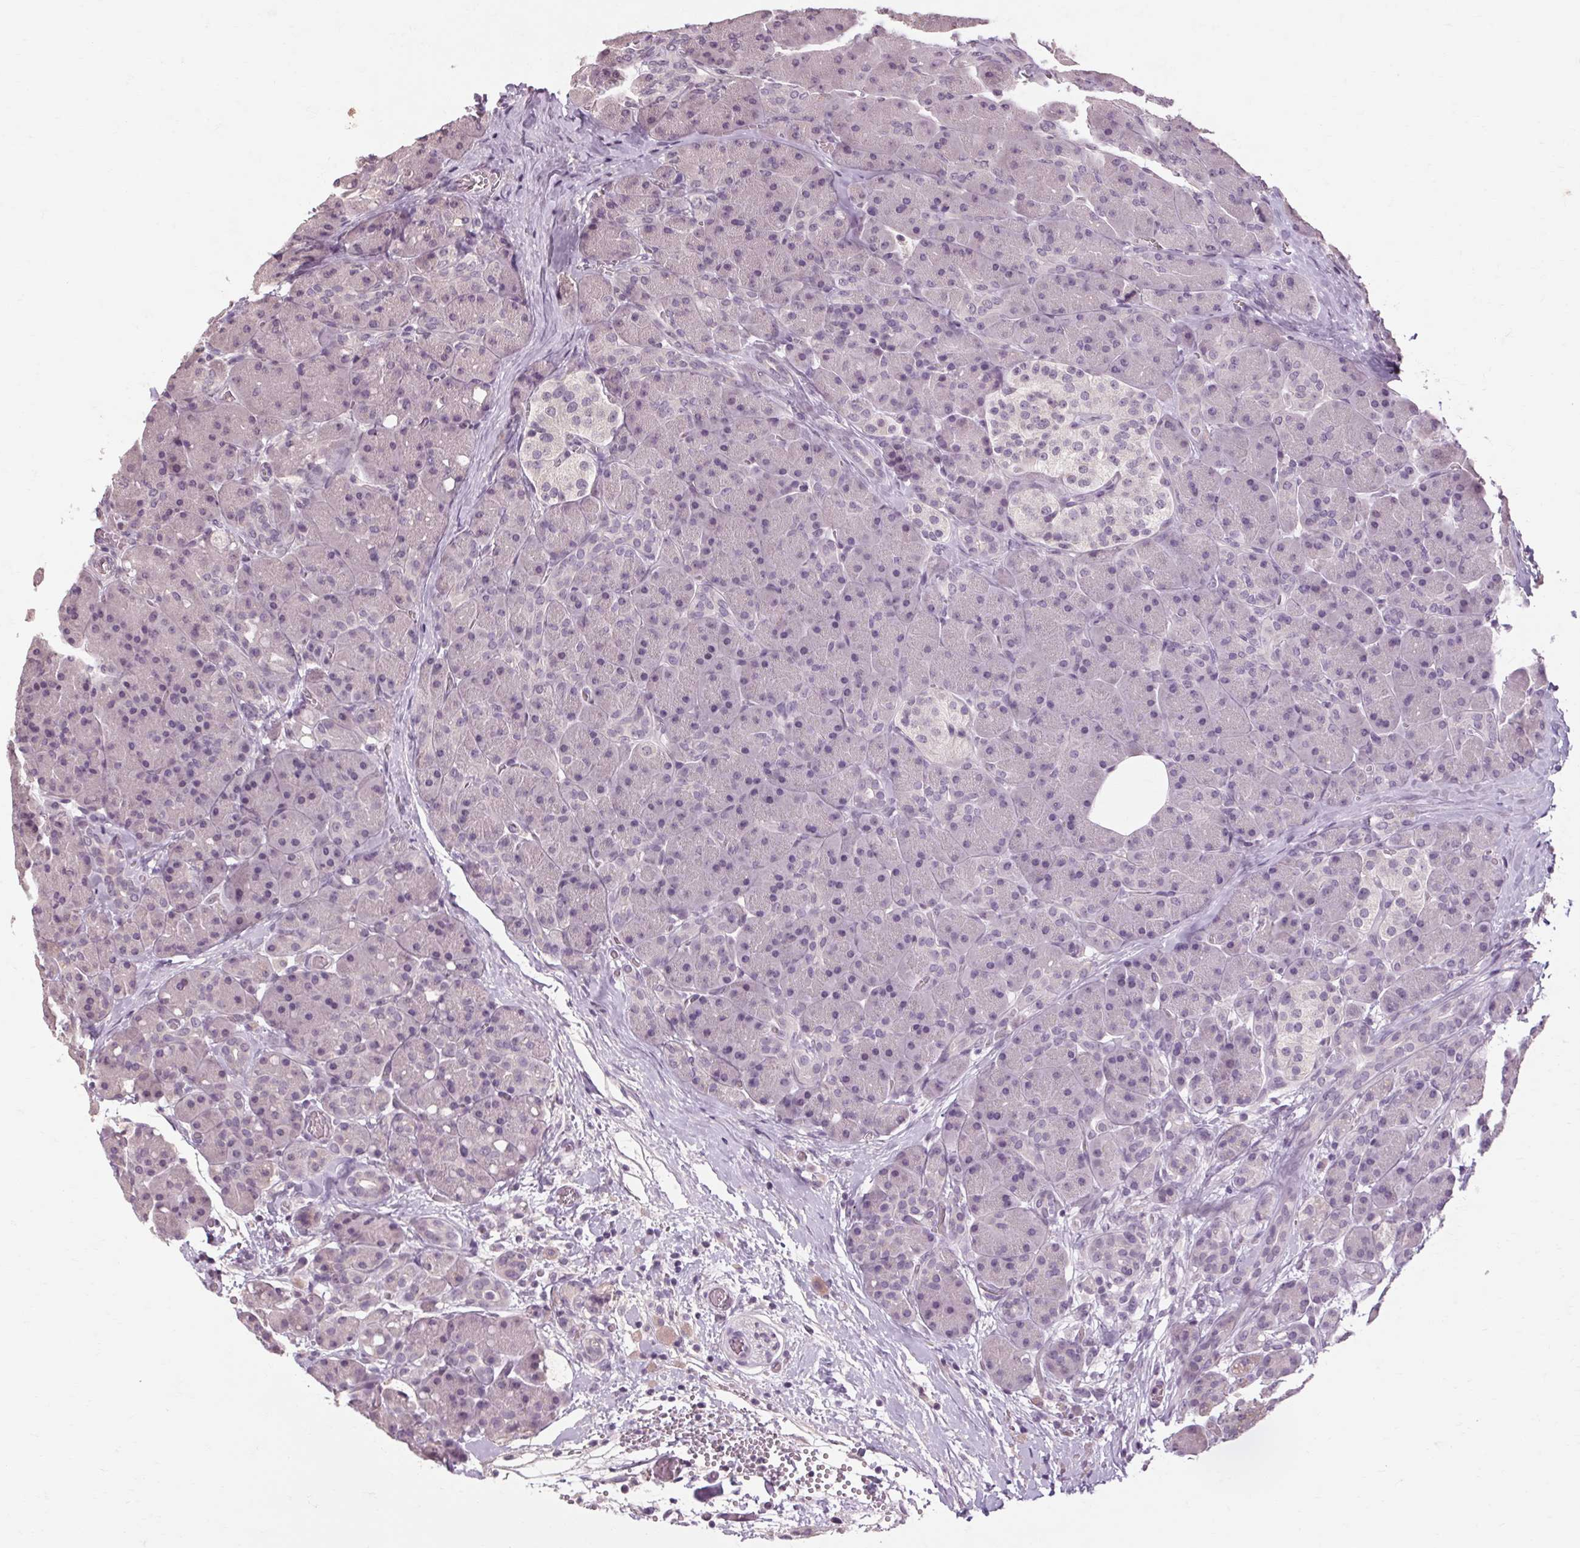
{"staining": {"intensity": "negative", "quantity": "none", "location": "none"}, "tissue": "pancreas", "cell_type": "Exocrine glandular cells", "image_type": "normal", "snomed": [{"axis": "morphology", "description": "Normal tissue, NOS"}, {"axis": "topography", "description": "Pancreas"}], "caption": "Exocrine glandular cells are negative for protein expression in unremarkable human pancreas. Nuclei are stained in blue.", "gene": "POMC", "patient": {"sex": "male", "age": 55}}